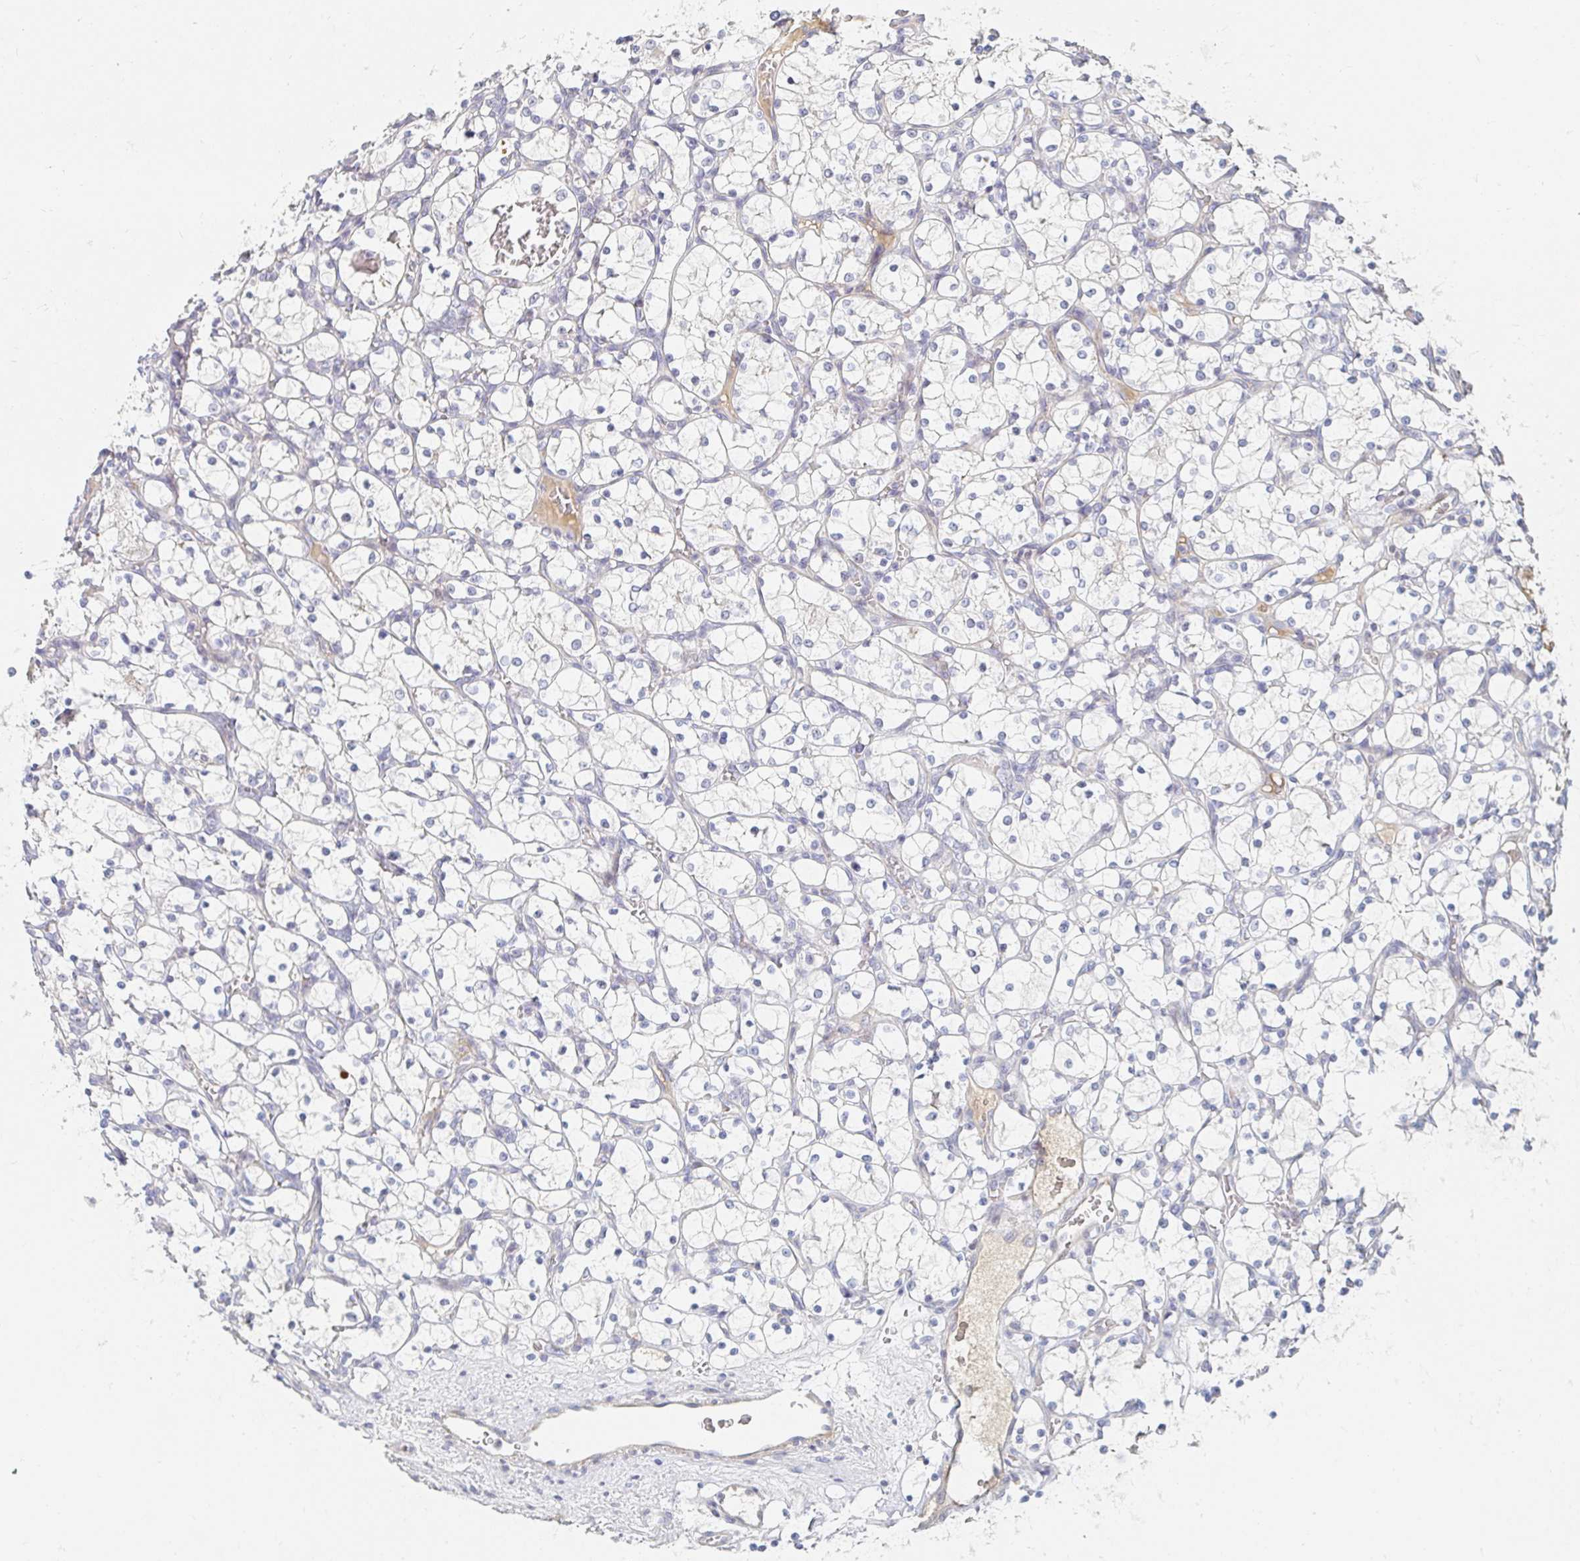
{"staining": {"intensity": "negative", "quantity": "none", "location": "none"}, "tissue": "renal cancer", "cell_type": "Tumor cells", "image_type": "cancer", "snomed": [{"axis": "morphology", "description": "Adenocarcinoma, NOS"}, {"axis": "topography", "description": "Kidney"}], "caption": "This is a photomicrograph of immunohistochemistry (IHC) staining of adenocarcinoma (renal), which shows no expression in tumor cells.", "gene": "NME9", "patient": {"sex": "female", "age": 69}}